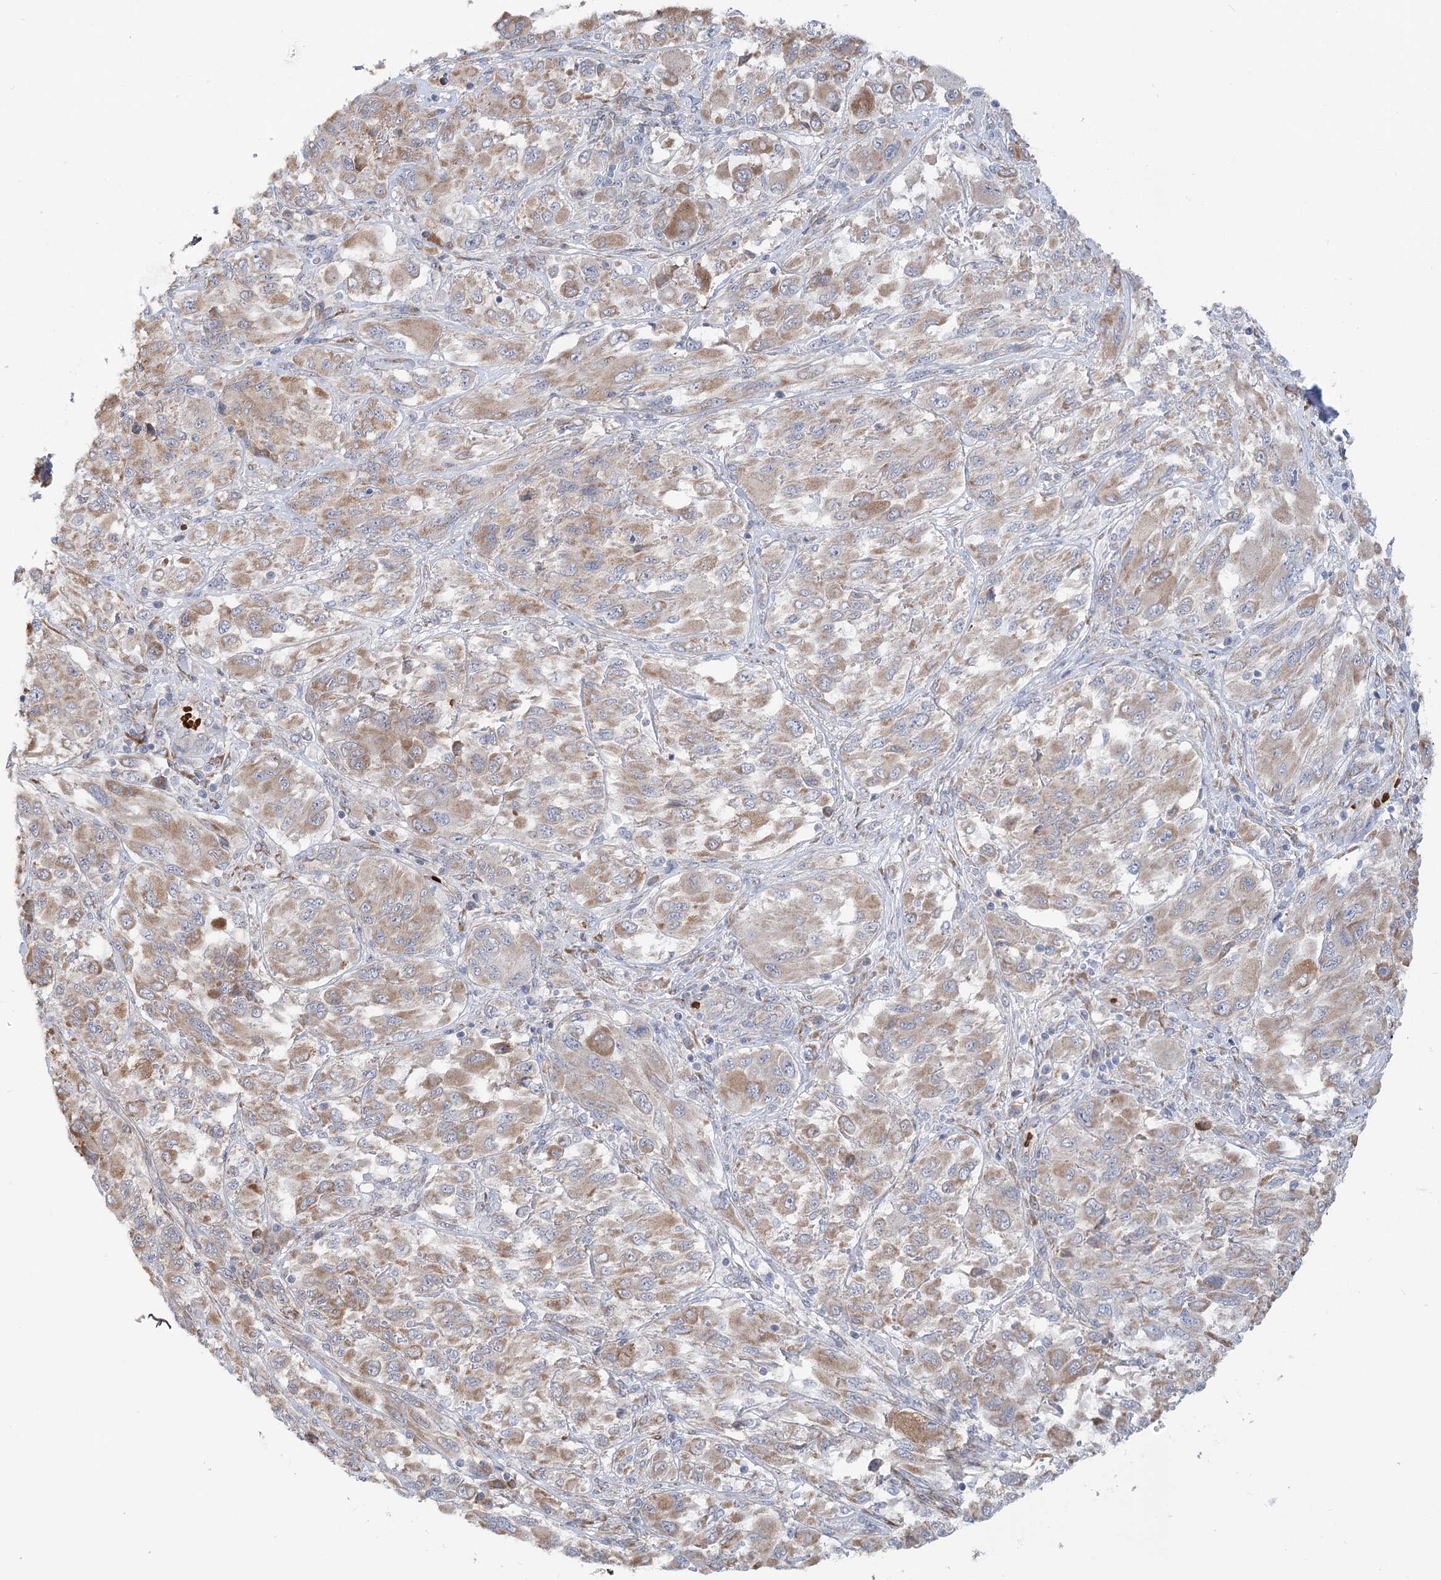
{"staining": {"intensity": "moderate", "quantity": ">75%", "location": "cytoplasmic/membranous"}, "tissue": "melanoma", "cell_type": "Tumor cells", "image_type": "cancer", "snomed": [{"axis": "morphology", "description": "Malignant melanoma, NOS"}, {"axis": "topography", "description": "Skin"}], "caption": "Brown immunohistochemical staining in human melanoma shows moderate cytoplasmic/membranous staining in approximately >75% of tumor cells.", "gene": "CIB4", "patient": {"sex": "female", "age": 91}}